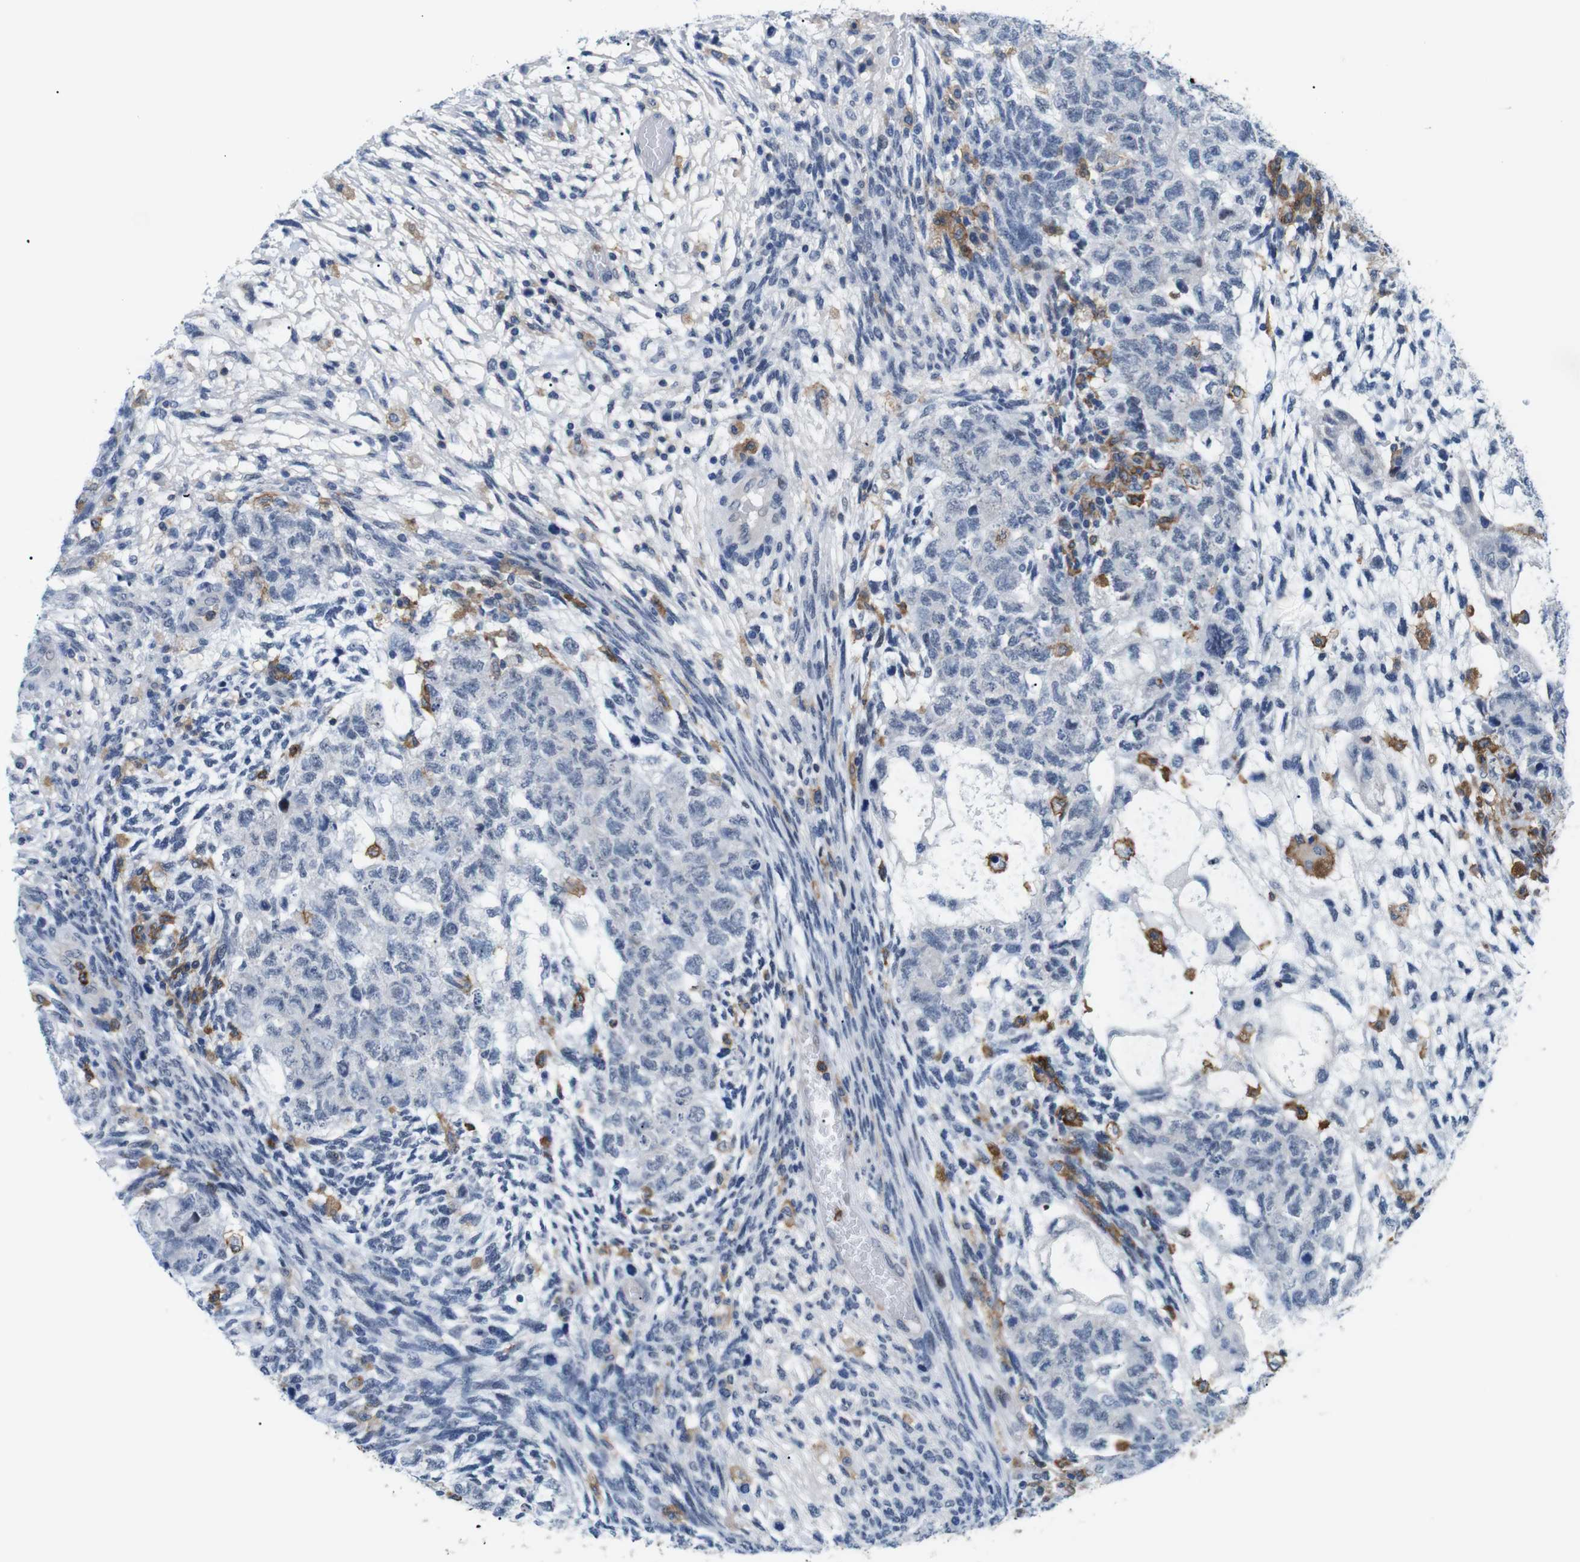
{"staining": {"intensity": "negative", "quantity": "none", "location": "none"}, "tissue": "testis cancer", "cell_type": "Tumor cells", "image_type": "cancer", "snomed": [{"axis": "morphology", "description": "Normal tissue, NOS"}, {"axis": "morphology", "description": "Carcinoma, Embryonal, NOS"}, {"axis": "topography", "description": "Testis"}], "caption": "A high-resolution histopathology image shows immunohistochemistry staining of testis embryonal carcinoma, which demonstrates no significant expression in tumor cells.", "gene": "CD300C", "patient": {"sex": "male", "age": 36}}